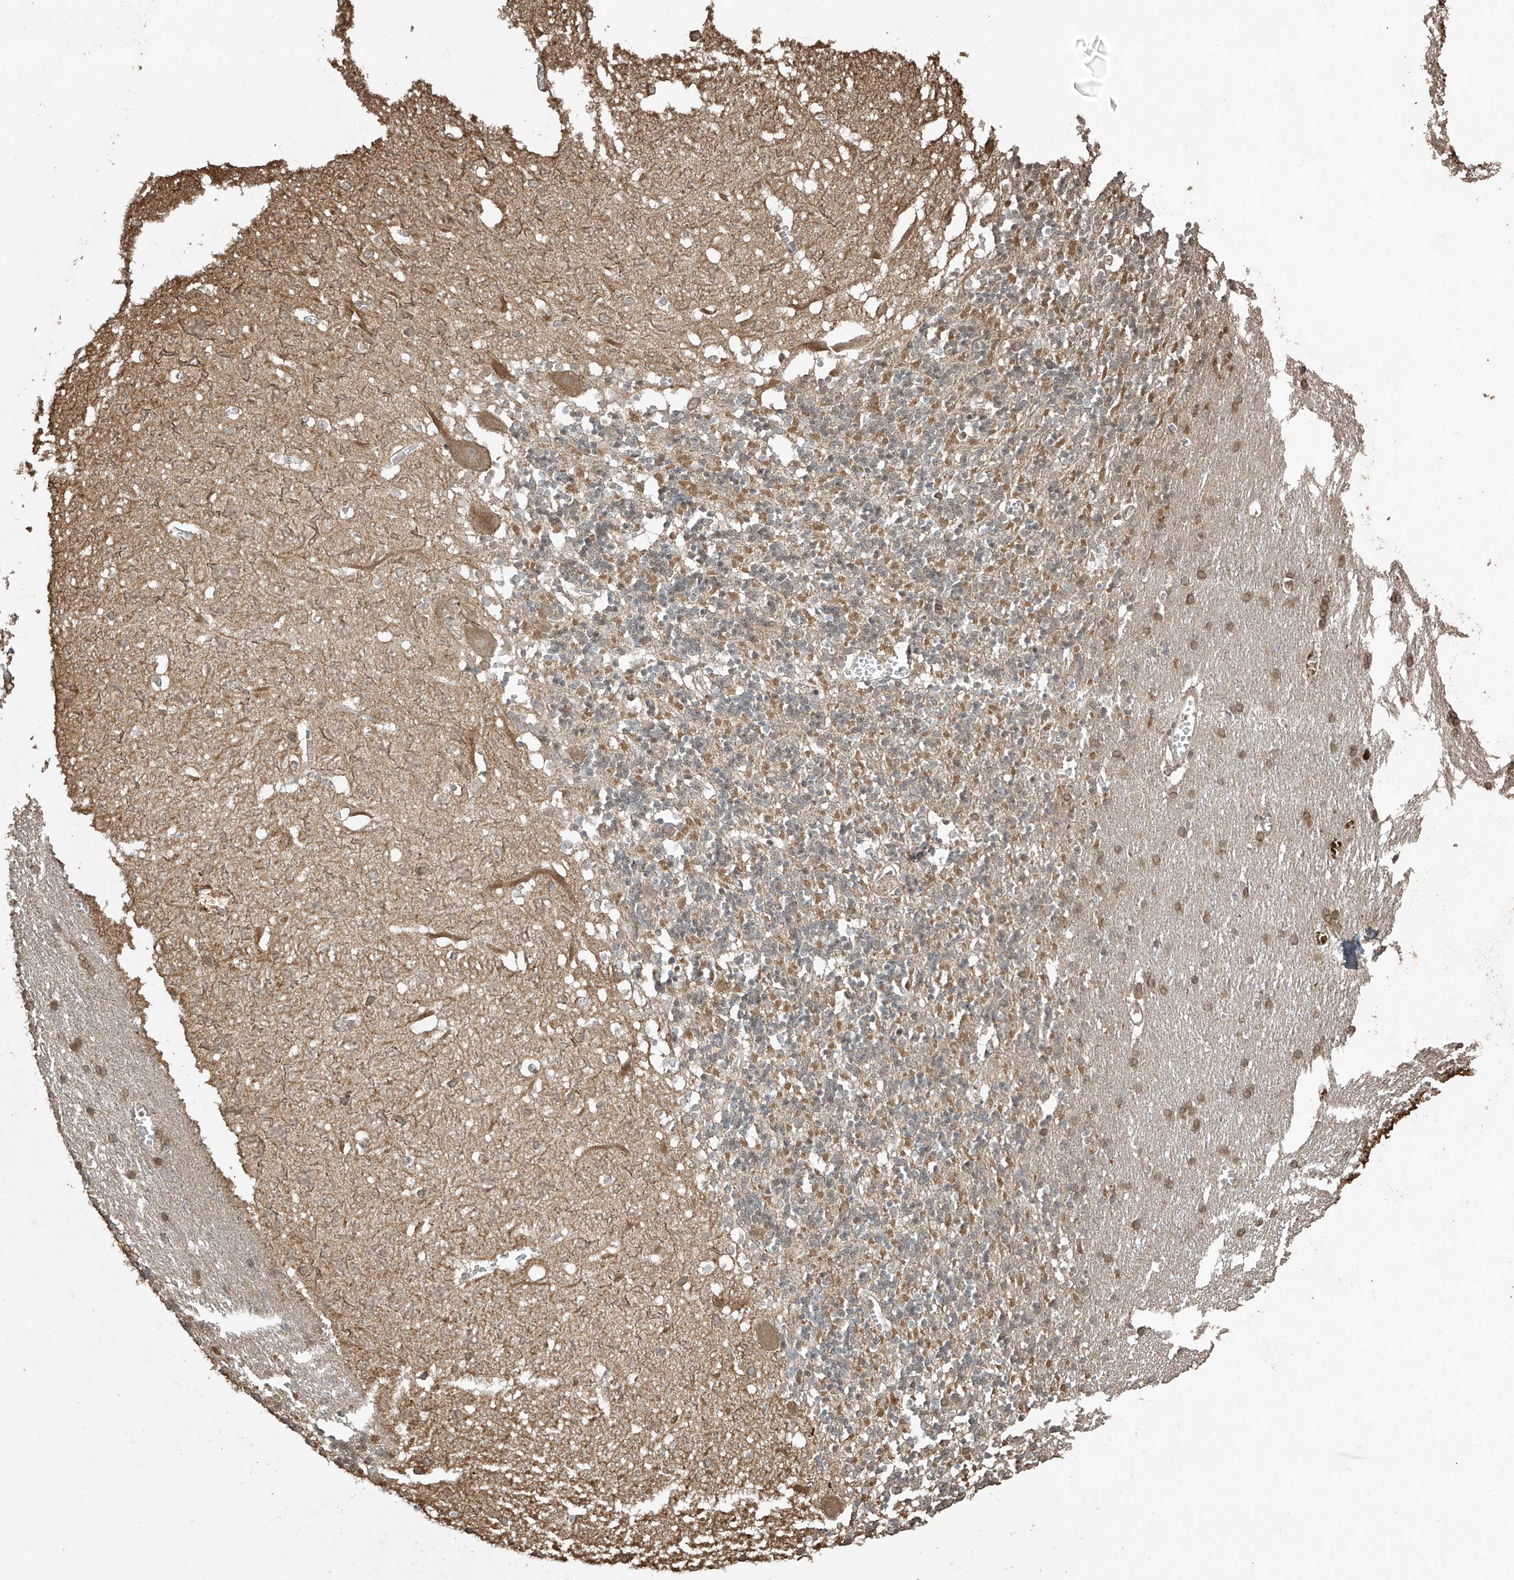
{"staining": {"intensity": "weak", "quantity": "<25%", "location": "cytoplasmic/membranous"}, "tissue": "cerebellum", "cell_type": "Cells in granular layer", "image_type": "normal", "snomed": [{"axis": "morphology", "description": "Normal tissue, NOS"}, {"axis": "topography", "description": "Cerebellum"}], "caption": "DAB (3,3'-diaminobenzidine) immunohistochemical staining of benign cerebellum shows no significant expression in cells in granular layer.", "gene": "TTC22", "patient": {"sex": "male", "age": 37}}